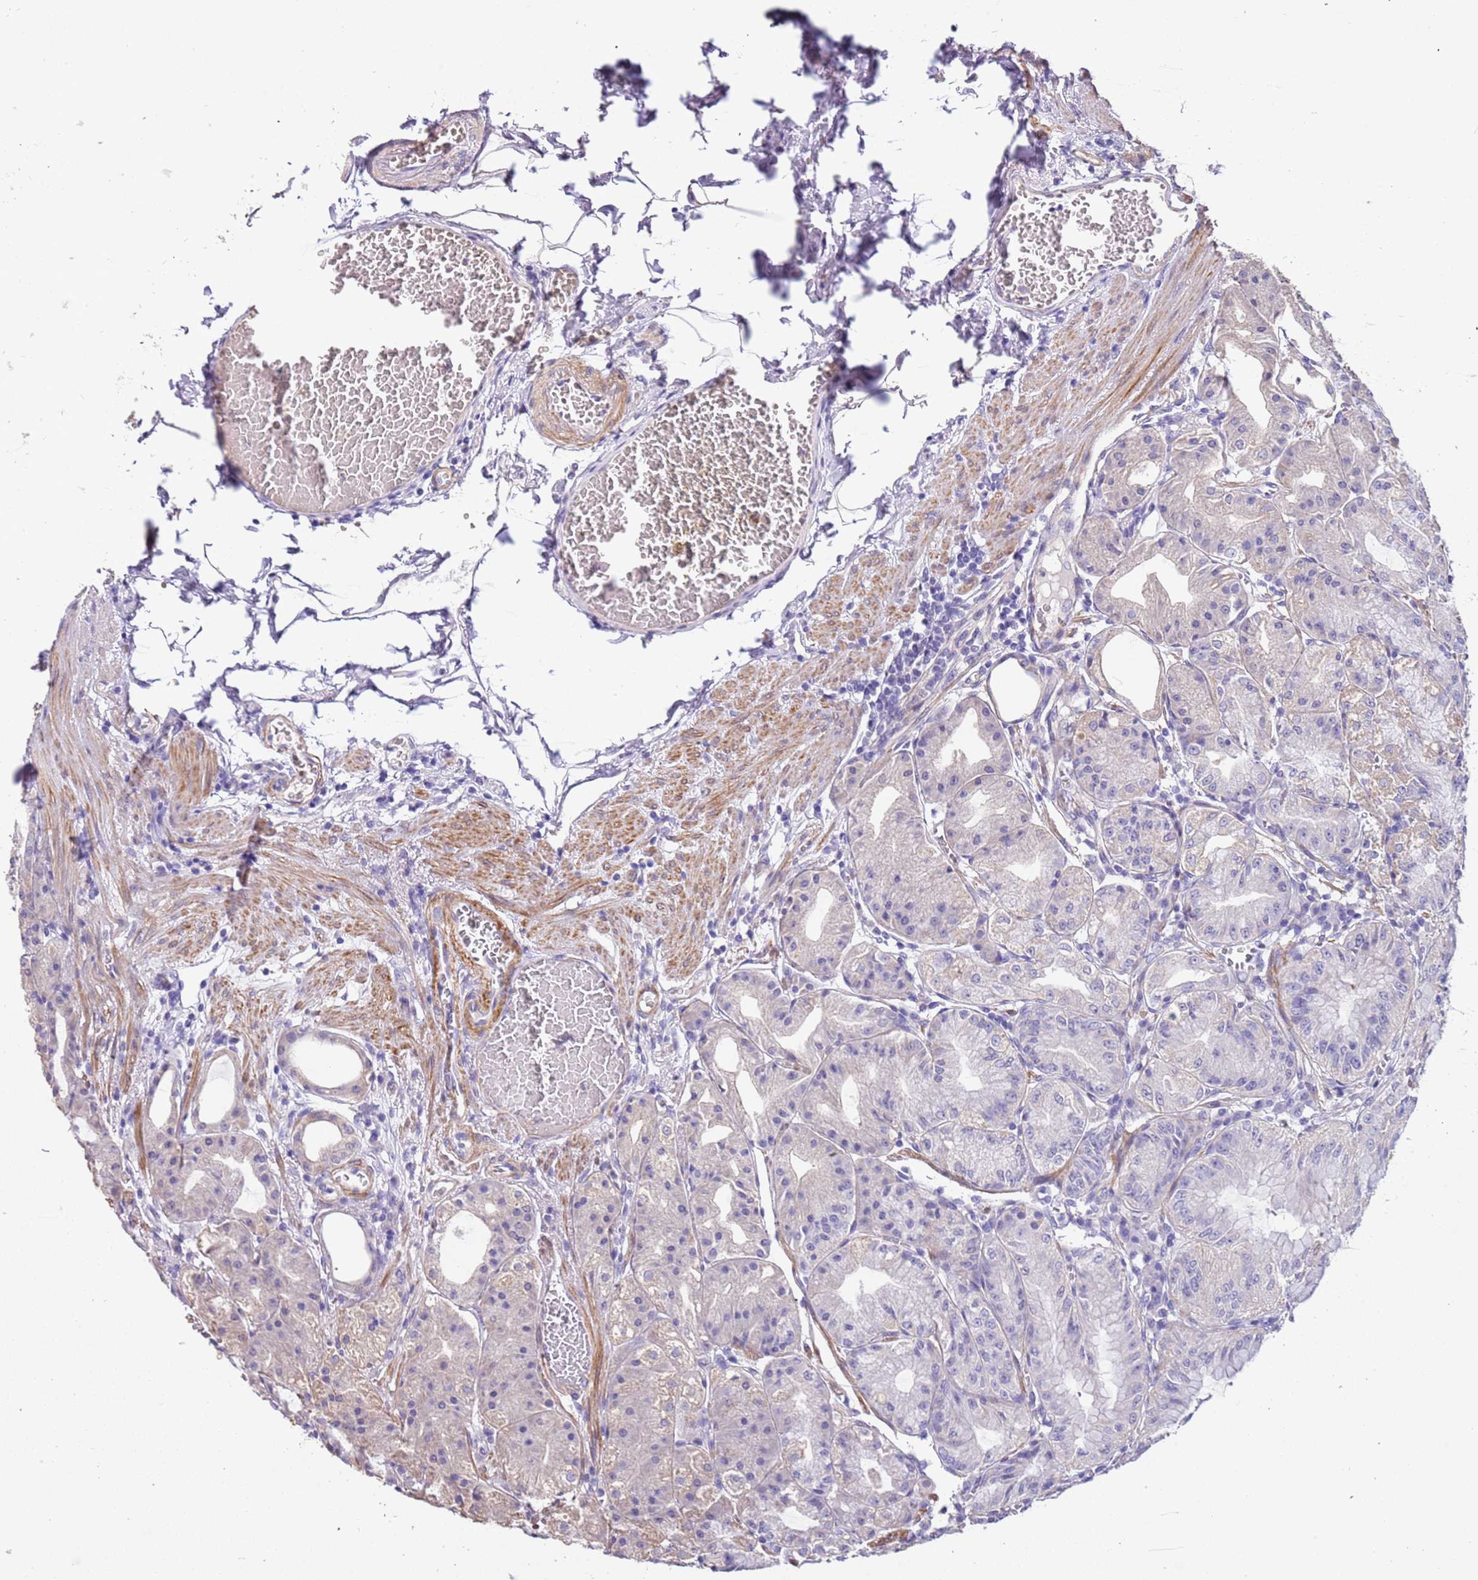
{"staining": {"intensity": "weak", "quantity": "25%-75%", "location": "cytoplasmic/membranous"}, "tissue": "stomach", "cell_type": "Glandular cells", "image_type": "normal", "snomed": [{"axis": "morphology", "description": "Normal tissue, NOS"}, {"axis": "topography", "description": "Stomach, upper"}, {"axis": "topography", "description": "Stomach, lower"}], "caption": "The image reveals staining of benign stomach, revealing weak cytoplasmic/membranous protein expression (brown color) within glandular cells.", "gene": "PCGF2", "patient": {"sex": "male", "age": 71}}